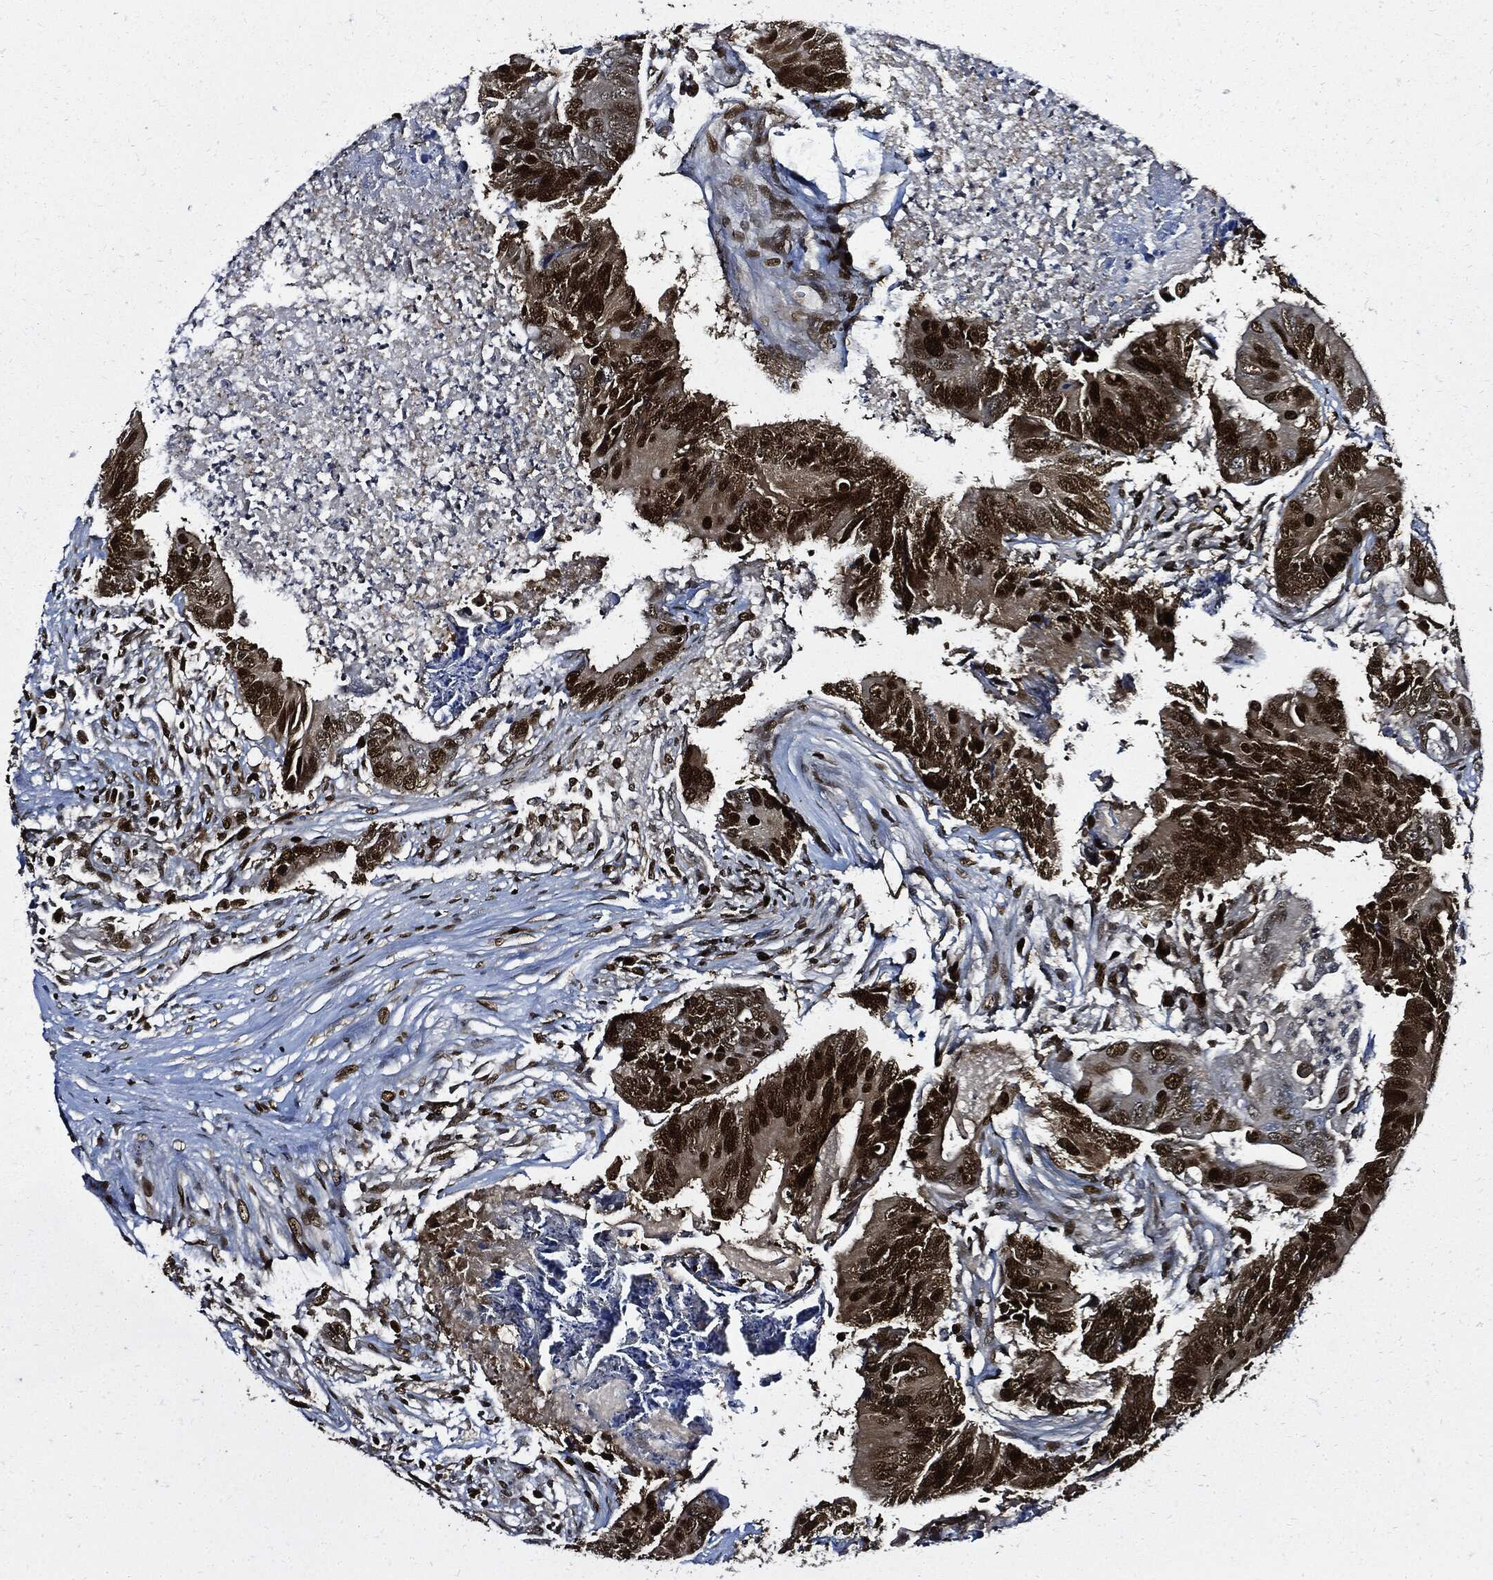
{"staining": {"intensity": "strong", "quantity": ">75%", "location": "nuclear"}, "tissue": "colorectal cancer", "cell_type": "Tumor cells", "image_type": "cancer", "snomed": [{"axis": "morphology", "description": "Adenocarcinoma, NOS"}, {"axis": "topography", "description": "Colon"}], "caption": "An image showing strong nuclear positivity in approximately >75% of tumor cells in colorectal cancer (adenocarcinoma), as visualized by brown immunohistochemical staining.", "gene": "PCNA", "patient": {"sex": "male", "age": 84}}